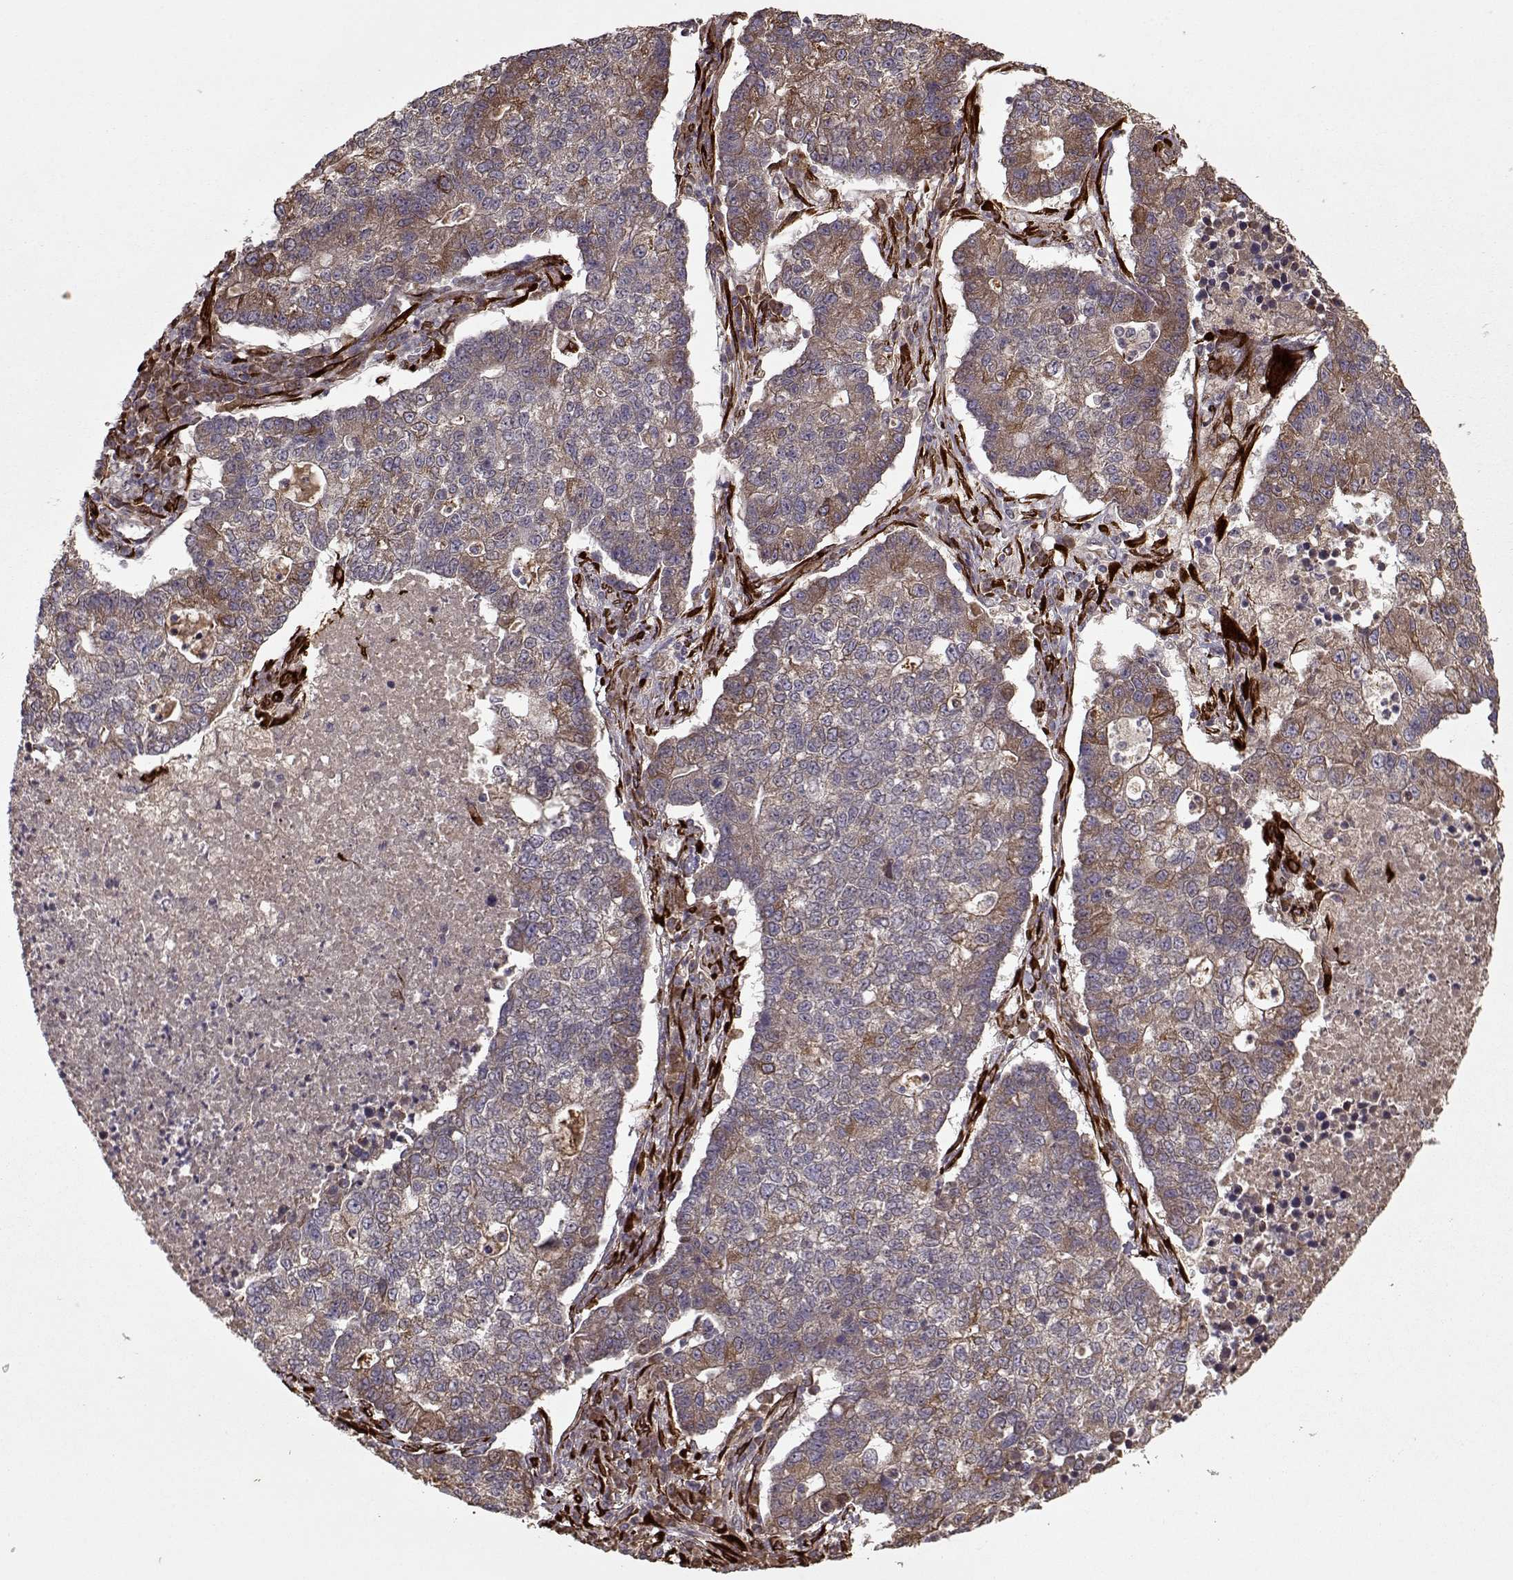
{"staining": {"intensity": "moderate", "quantity": ">75%", "location": "cytoplasmic/membranous"}, "tissue": "lung cancer", "cell_type": "Tumor cells", "image_type": "cancer", "snomed": [{"axis": "morphology", "description": "Adenocarcinoma, NOS"}, {"axis": "topography", "description": "Lung"}], "caption": "Tumor cells display medium levels of moderate cytoplasmic/membranous staining in approximately >75% of cells in lung adenocarcinoma.", "gene": "IMMP1L", "patient": {"sex": "male", "age": 57}}